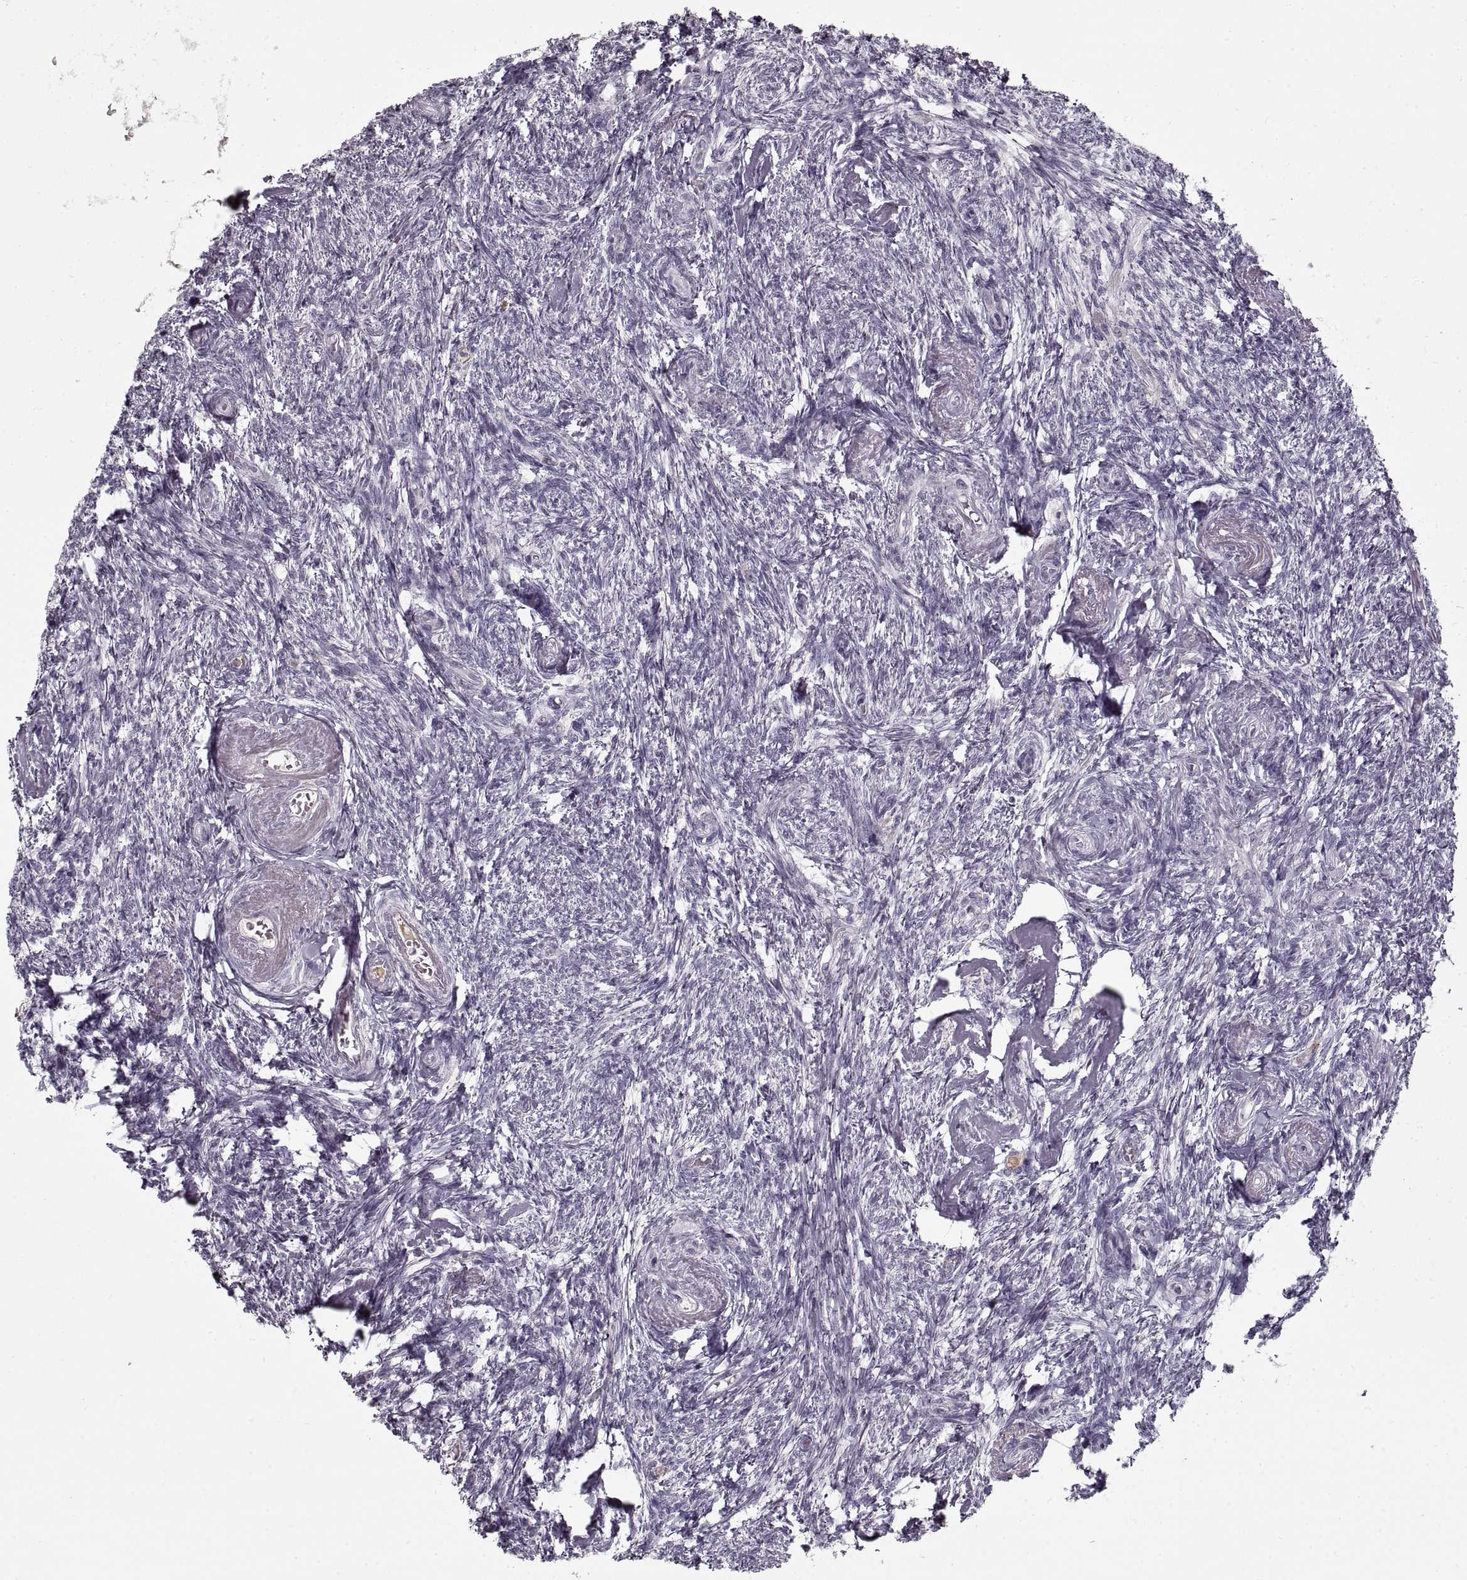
{"staining": {"intensity": "moderate", "quantity": "<25%", "location": "cytoplasmic/membranous"}, "tissue": "ovary", "cell_type": "Follicle cells", "image_type": "normal", "snomed": [{"axis": "morphology", "description": "Normal tissue, NOS"}, {"axis": "topography", "description": "Ovary"}], "caption": "DAB immunohistochemical staining of unremarkable human ovary demonstrates moderate cytoplasmic/membranous protein positivity in about <25% of follicle cells.", "gene": "GAD2", "patient": {"sex": "female", "age": 72}}